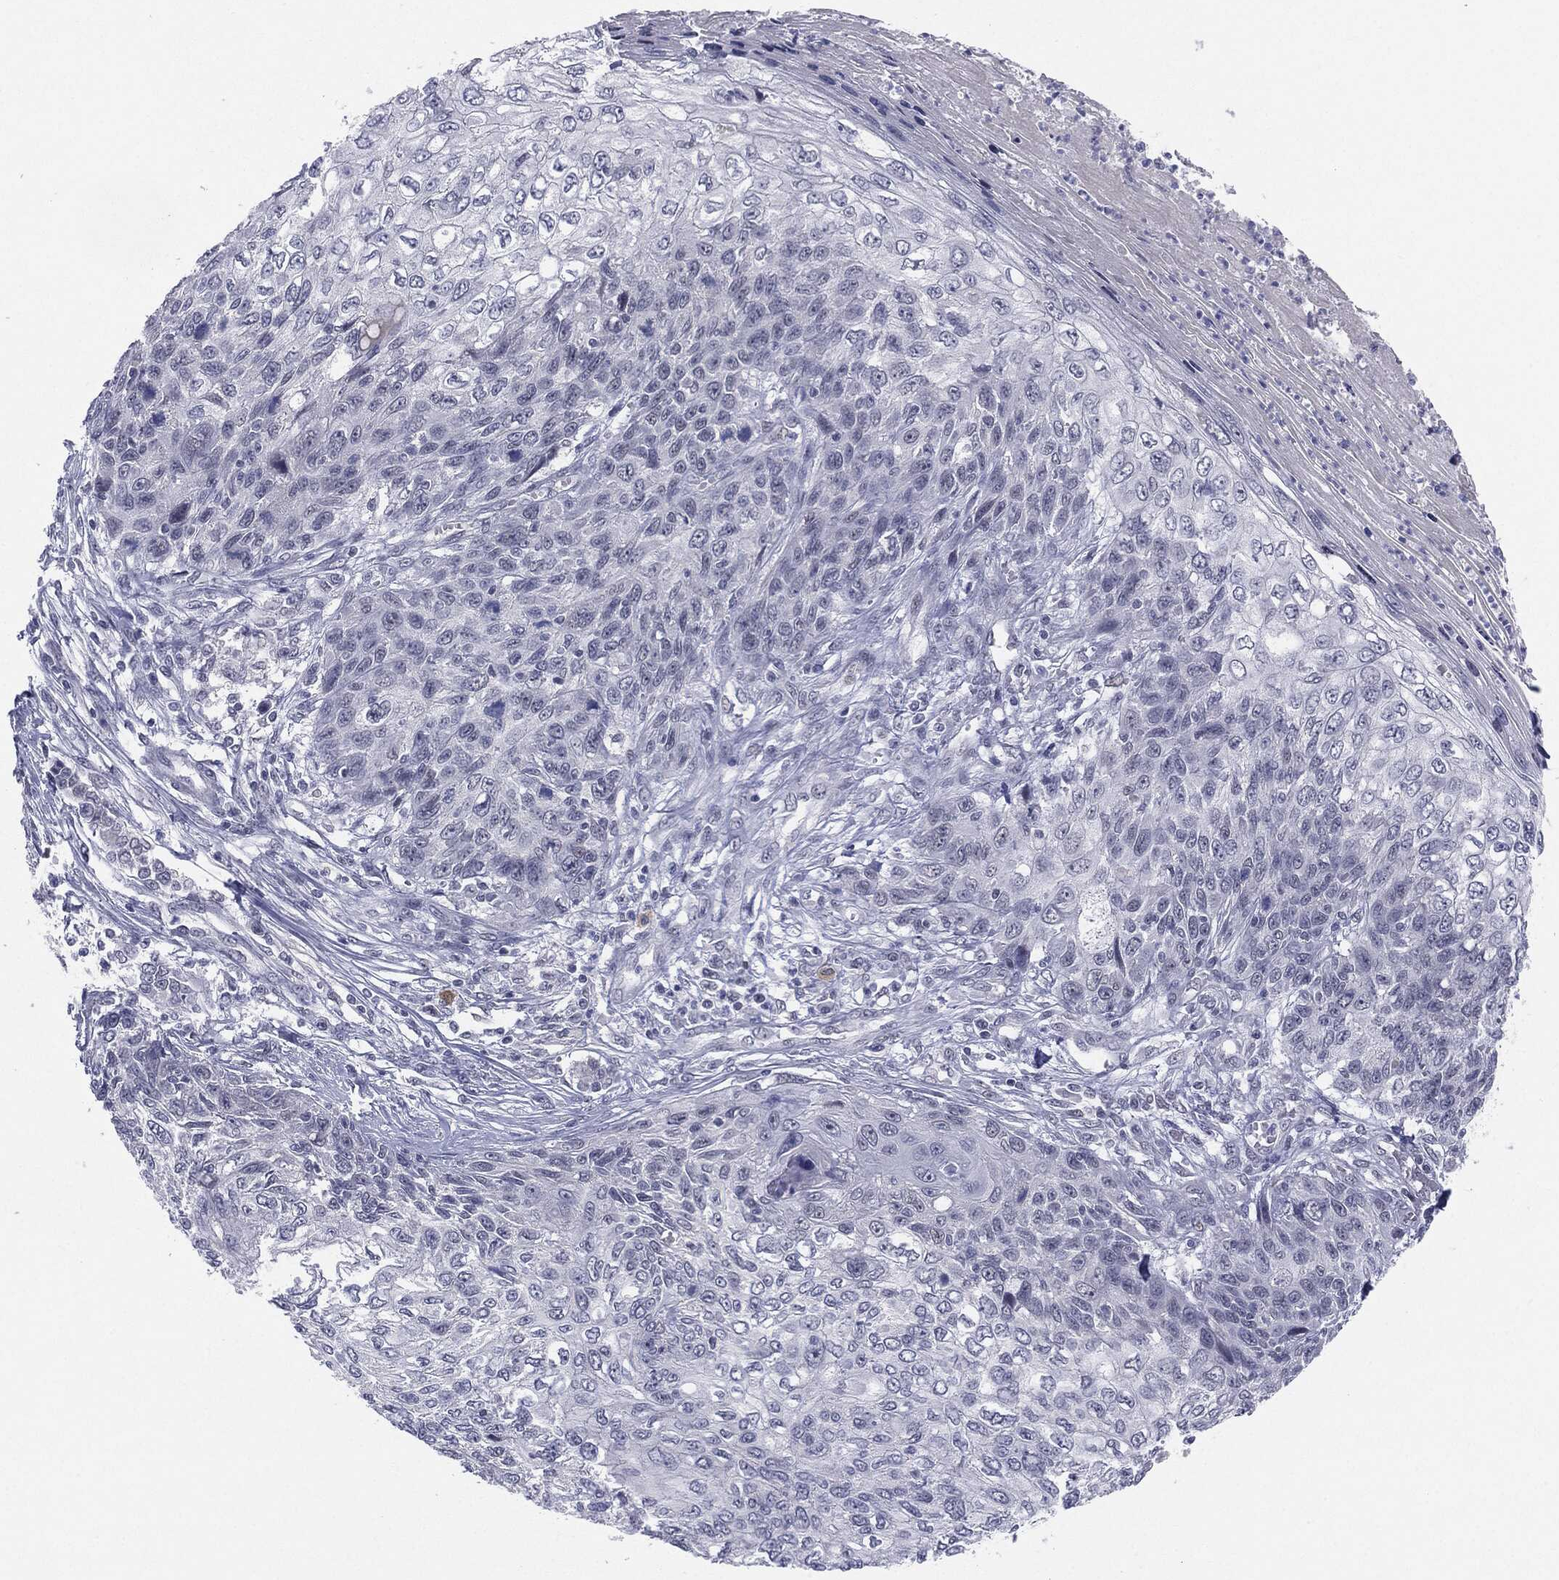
{"staining": {"intensity": "negative", "quantity": "none", "location": "none"}, "tissue": "skin cancer", "cell_type": "Tumor cells", "image_type": "cancer", "snomed": [{"axis": "morphology", "description": "Squamous cell carcinoma, NOS"}, {"axis": "topography", "description": "Skin"}], "caption": "Immunohistochemical staining of human skin cancer (squamous cell carcinoma) demonstrates no significant staining in tumor cells.", "gene": "SLC5A5", "patient": {"sex": "male", "age": 92}}